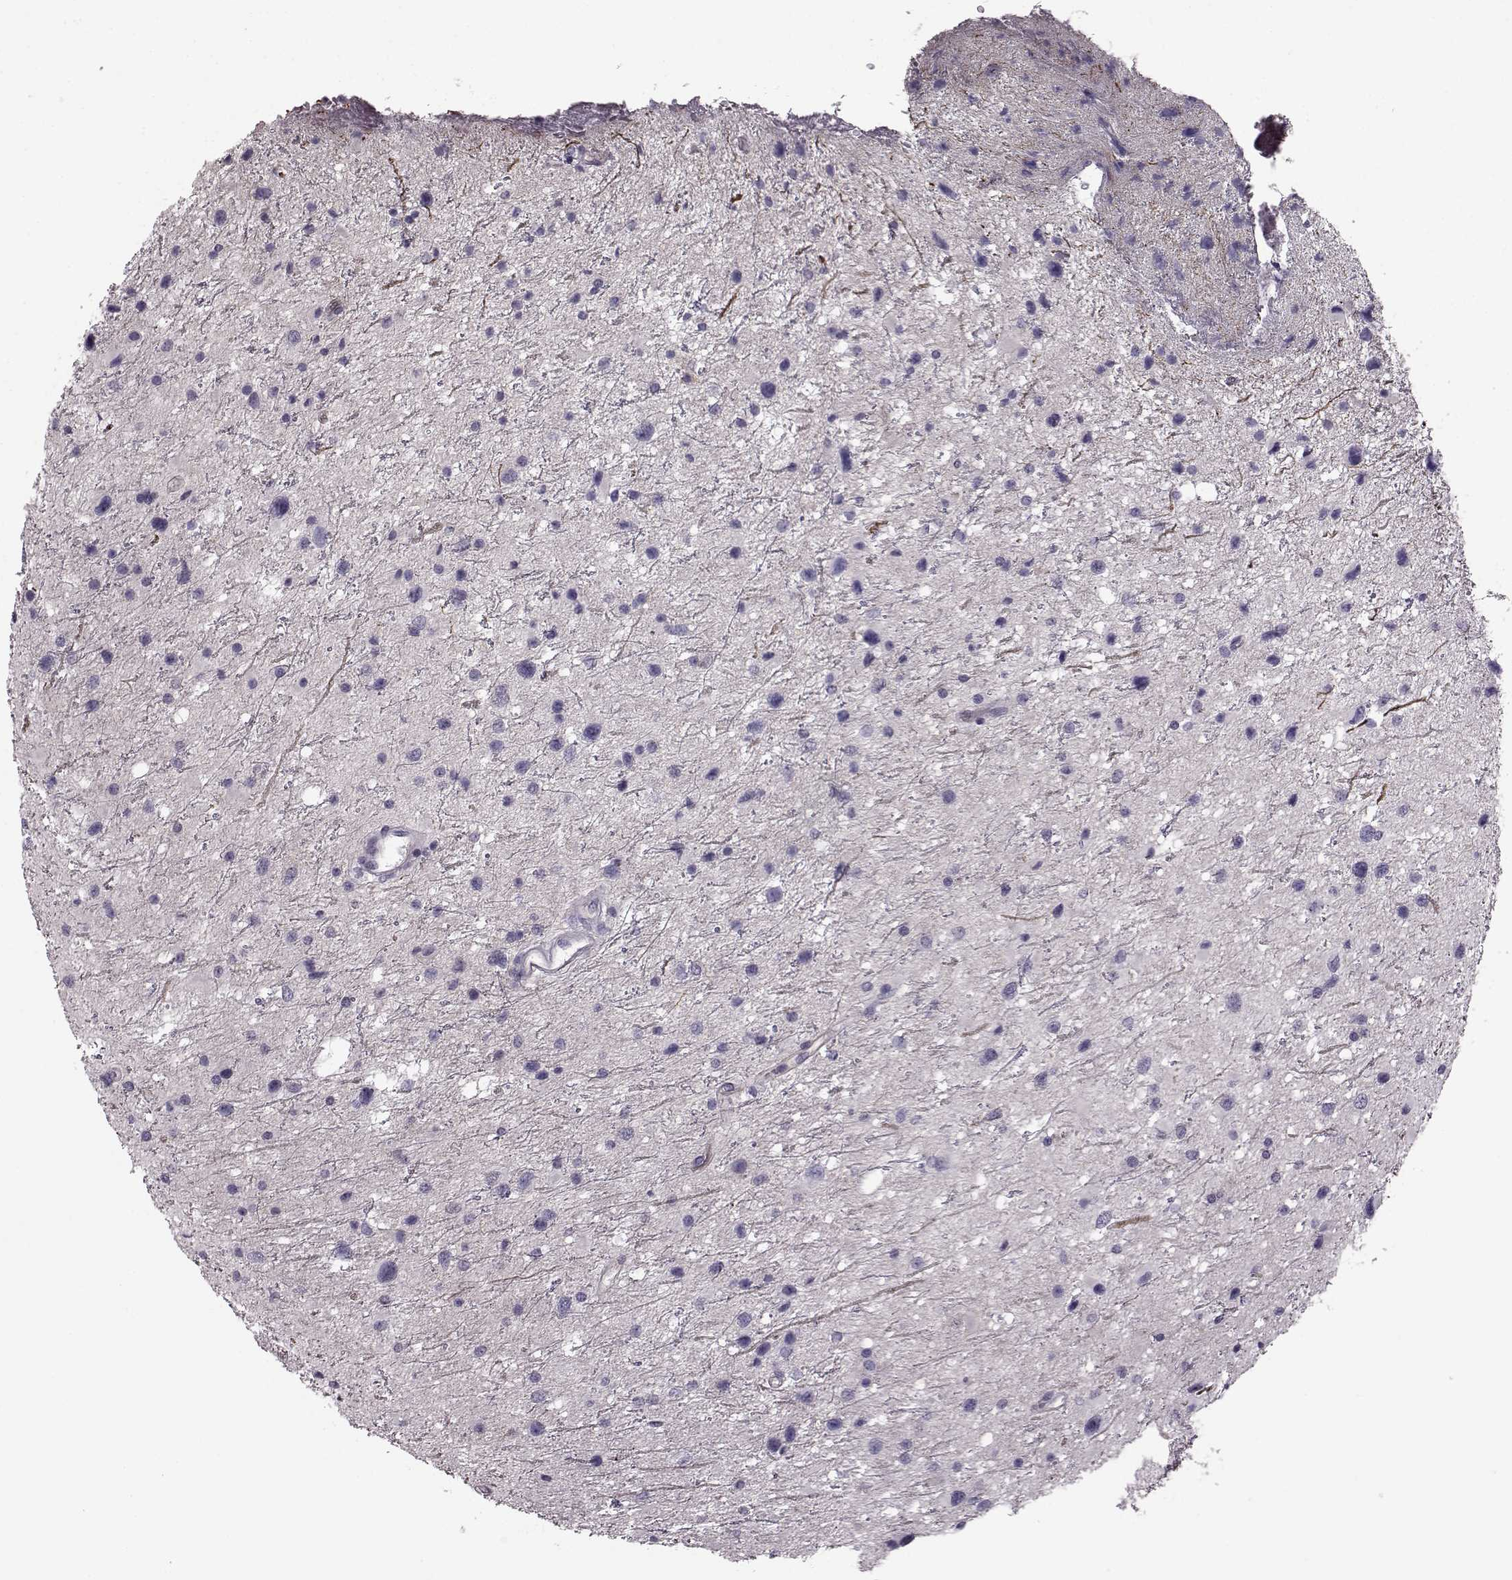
{"staining": {"intensity": "negative", "quantity": "none", "location": "none"}, "tissue": "glioma", "cell_type": "Tumor cells", "image_type": "cancer", "snomed": [{"axis": "morphology", "description": "Glioma, malignant, Low grade"}, {"axis": "topography", "description": "Brain"}], "caption": "This histopathology image is of glioma stained with immunohistochemistry to label a protein in brown with the nuclei are counter-stained blue. There is no positivity in tumor cells. (Stains: DAB immunohistochemistry with hematoxylin counter stain, Microscopy: brightfield microscopy at high magnification).", "gene": "SNTG1", "patient": {"sex": "female", "age": 32}}